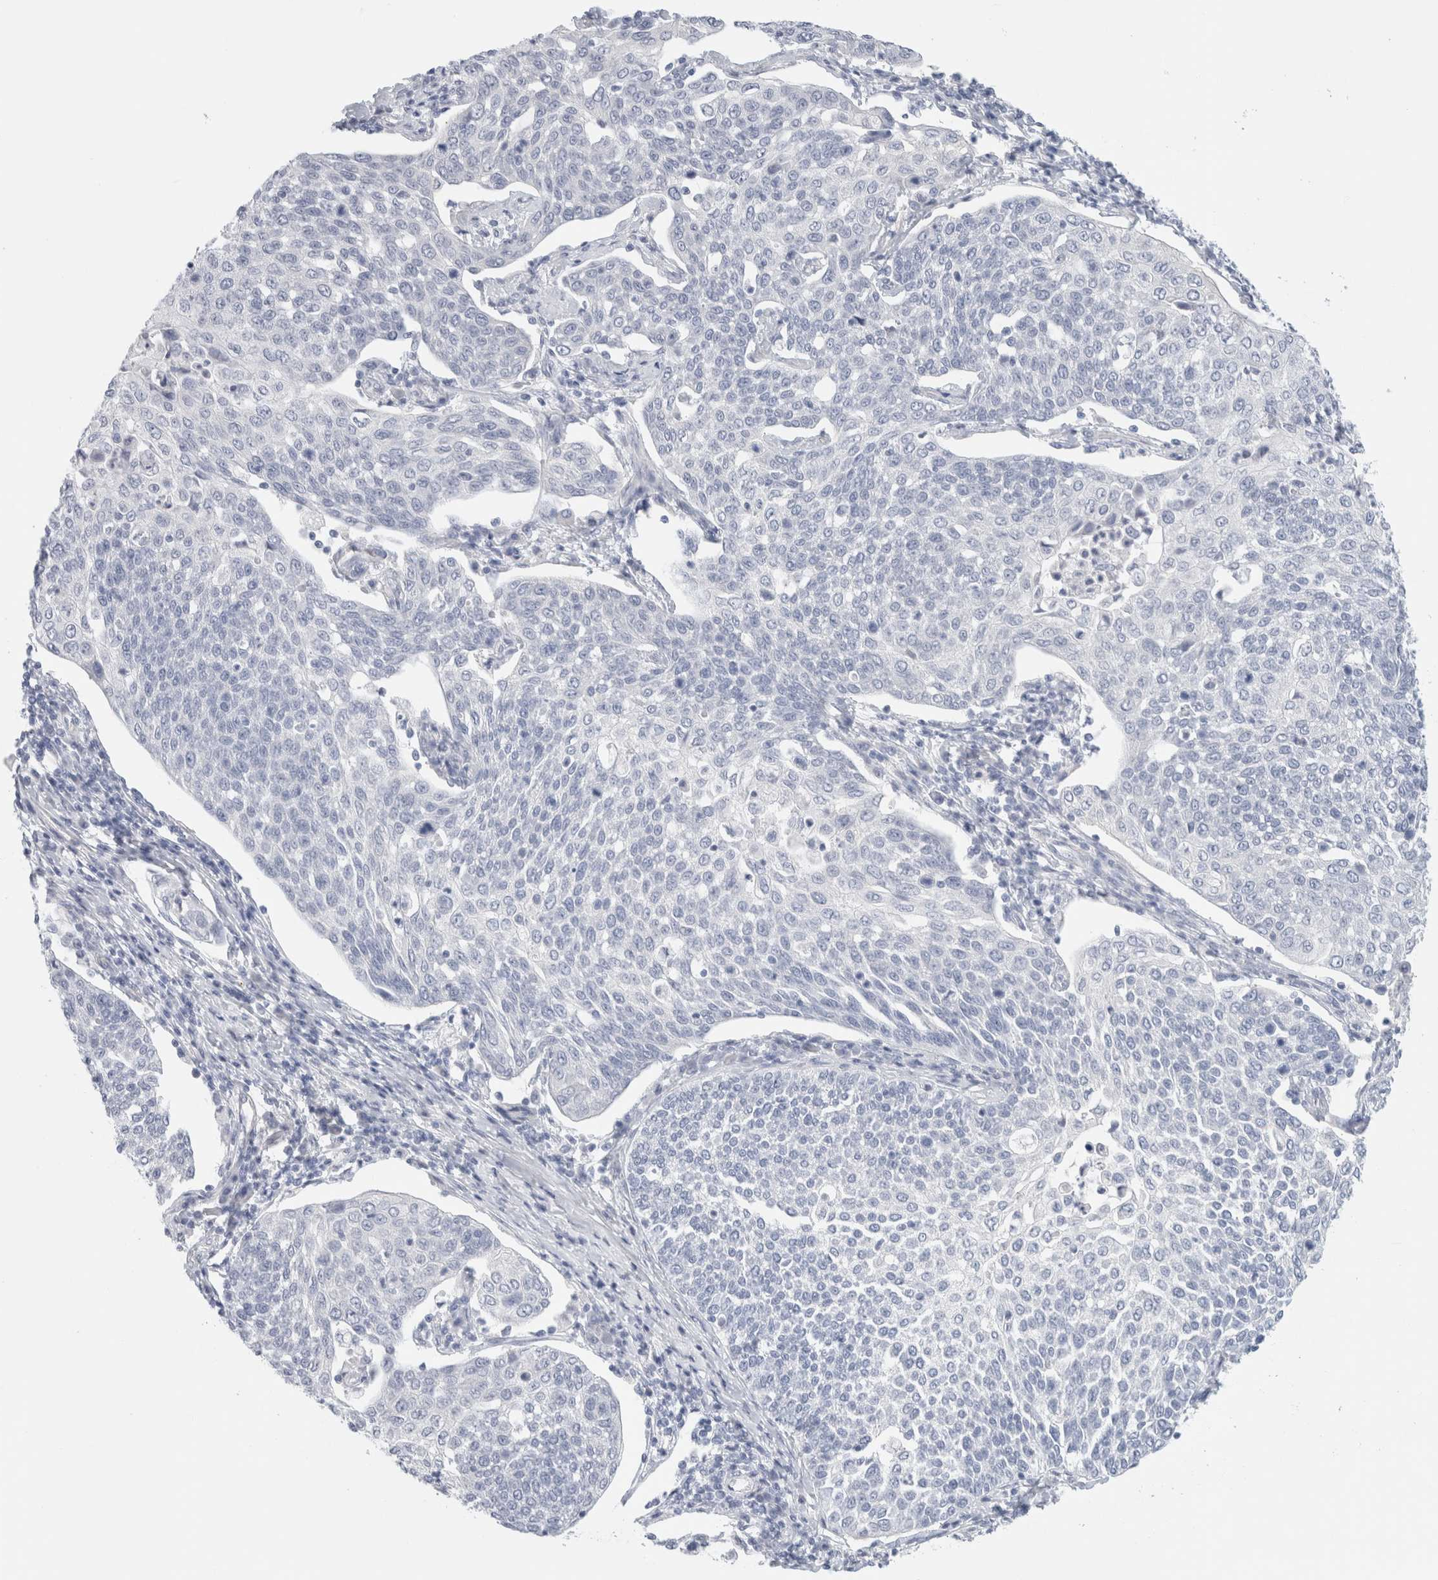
{"staining": {"intensity": "negative", "quantity": "none", "location": "none"}, "tissue": "cervical cancer", "cell_type": "Tumor cells", "image_type": "cancer", "snomed": [{"axis": "morphology", "description": "Squamous cell carcinoma, NOS"}, {"axis": "topography", "description": "Cervix"}], "caption": "There is no significant staining in tumor cells of squamous cell carcinoma (cervical). Brightfield microscopy of IHC stained with DAB (brown) and hematoxylin (blue), captured at high magnification.", "gene": "RTN4", "patient": {"sex": "female", "age": 34}}